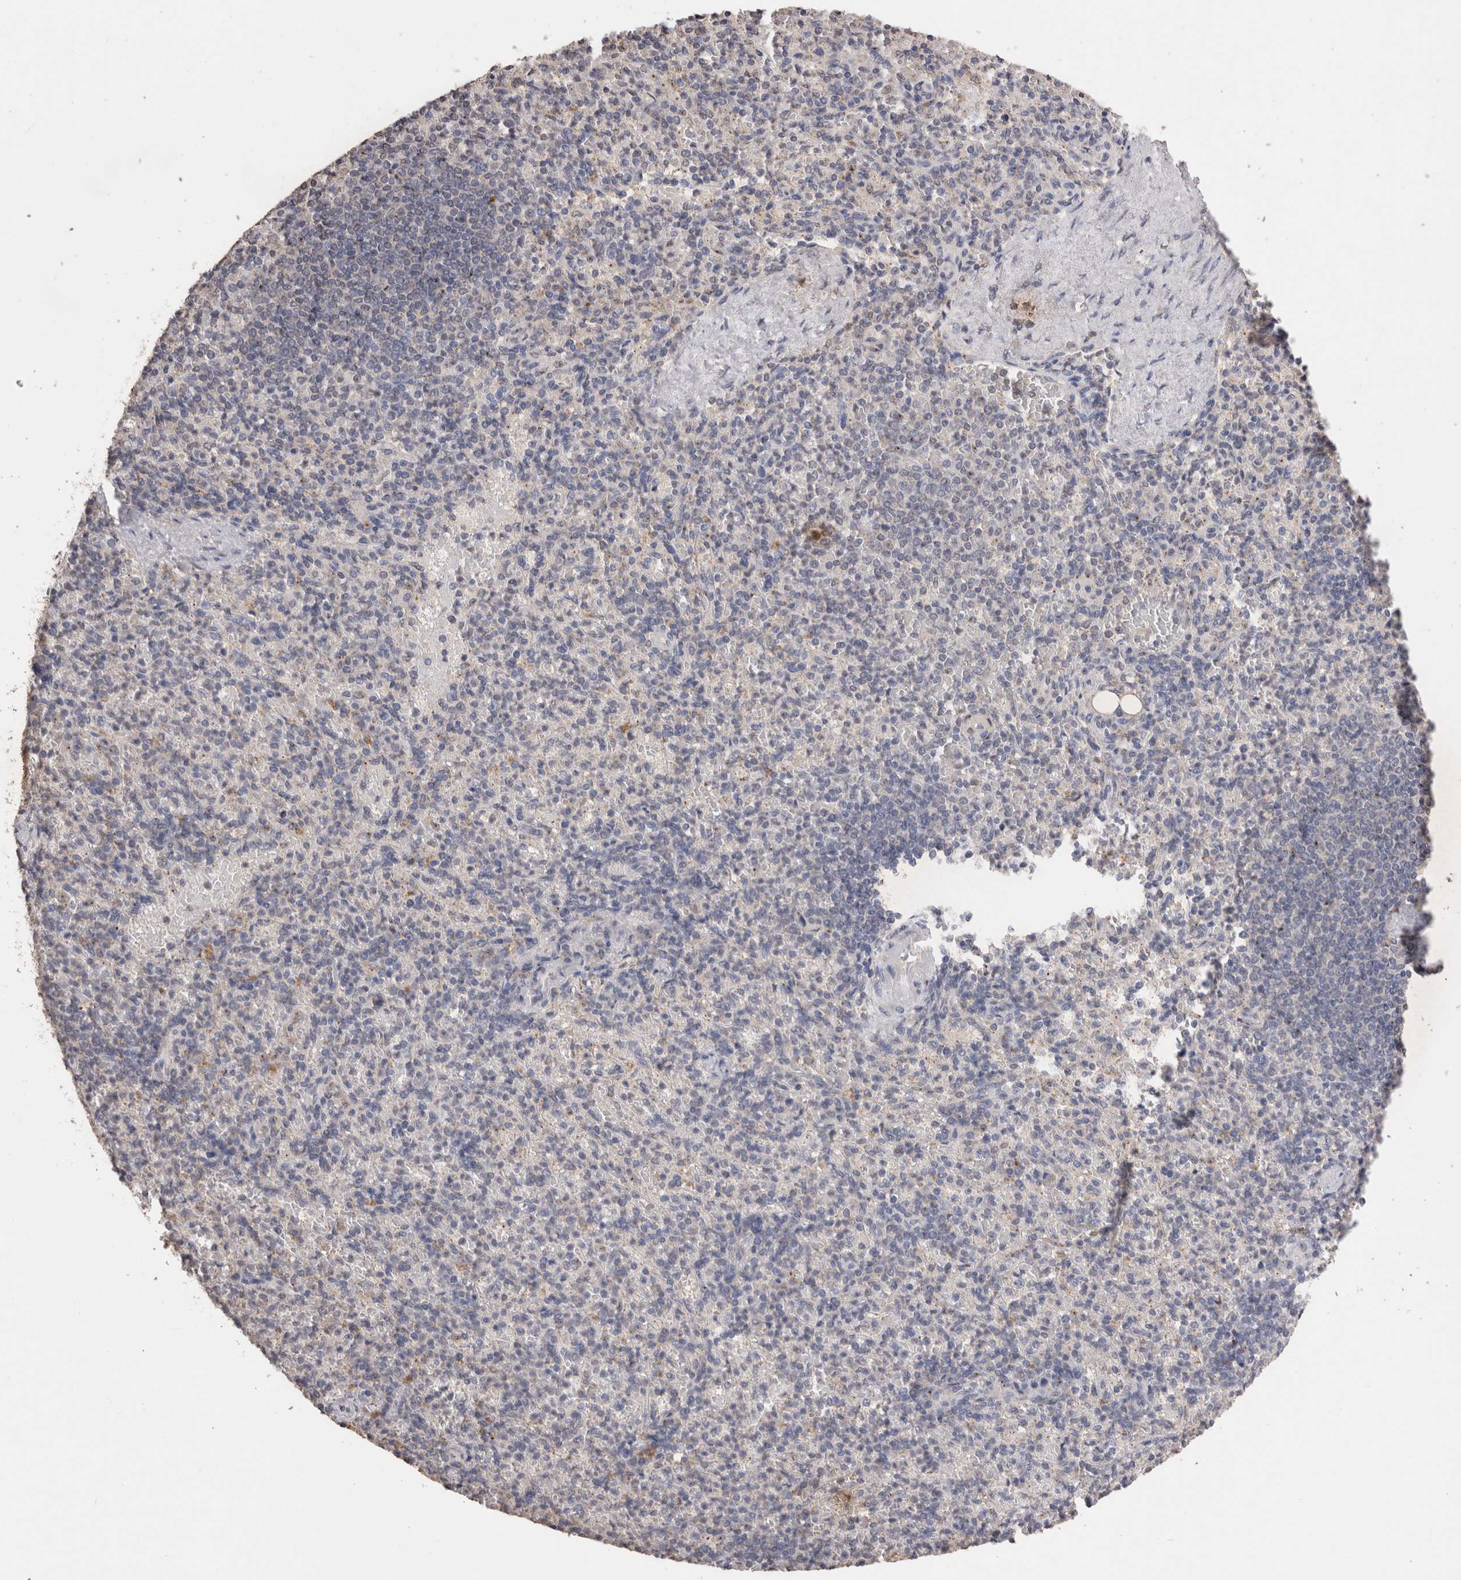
{"staining": {"intensity": "negative", "quantity": "none", "location": "none"}, "tissue": "spleen", "cell_type": "Cells in red pulp", "image_type": "normal", "snomed": [{"axis": "morphology", "description": "Normal tissue, NOS"}, {"axis": "topography", "description": "Spleen"}], "caption": "A histopathology image of spleen stained for a protein reveals no brown staining in cells in red pulp.", "gene": "CDH6", "patient": {"sex": "female", "age": 74}}